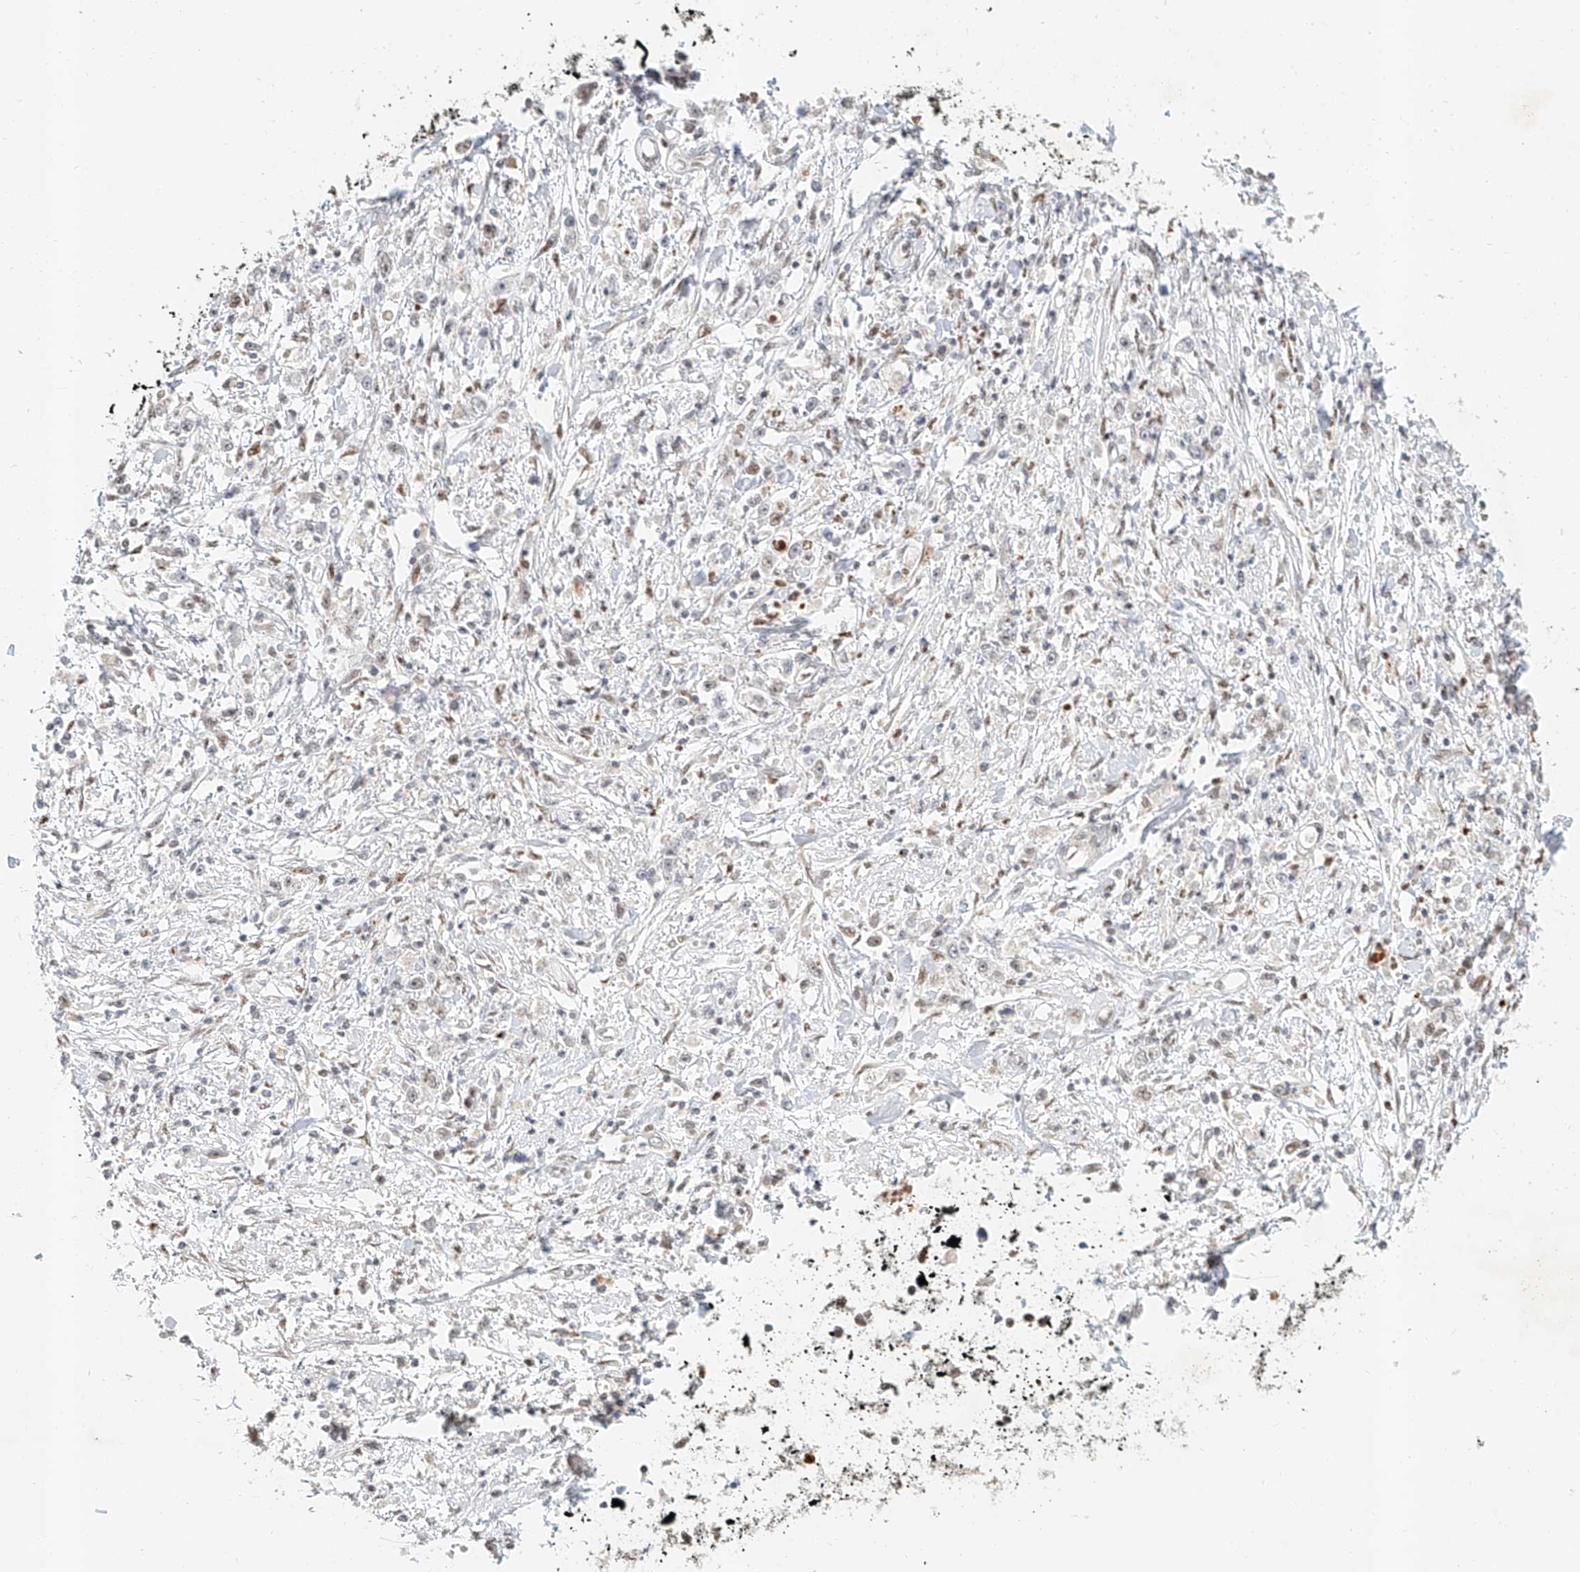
{"staining": {"intensity": "moderate", "quantity": "<25%", "location": "nuclear"}, "tissue": "stomach cancer", "cell_type": "Tumor cells", "image_type": "cancer", "snomed": [{"axis": "morphology", "description": "Adenocarcinoma, NOS"}, {"axis": "topography", "description": "Stomach"}], "caption": "Immunohistochemistry (IHC) of human stomach adenocarcinoma reveals low levels of moderate nuclear staining in approximately <25% of tumor cells.", "gene": "CXorf58", "patient": {"sex": "female", "age": 59}}